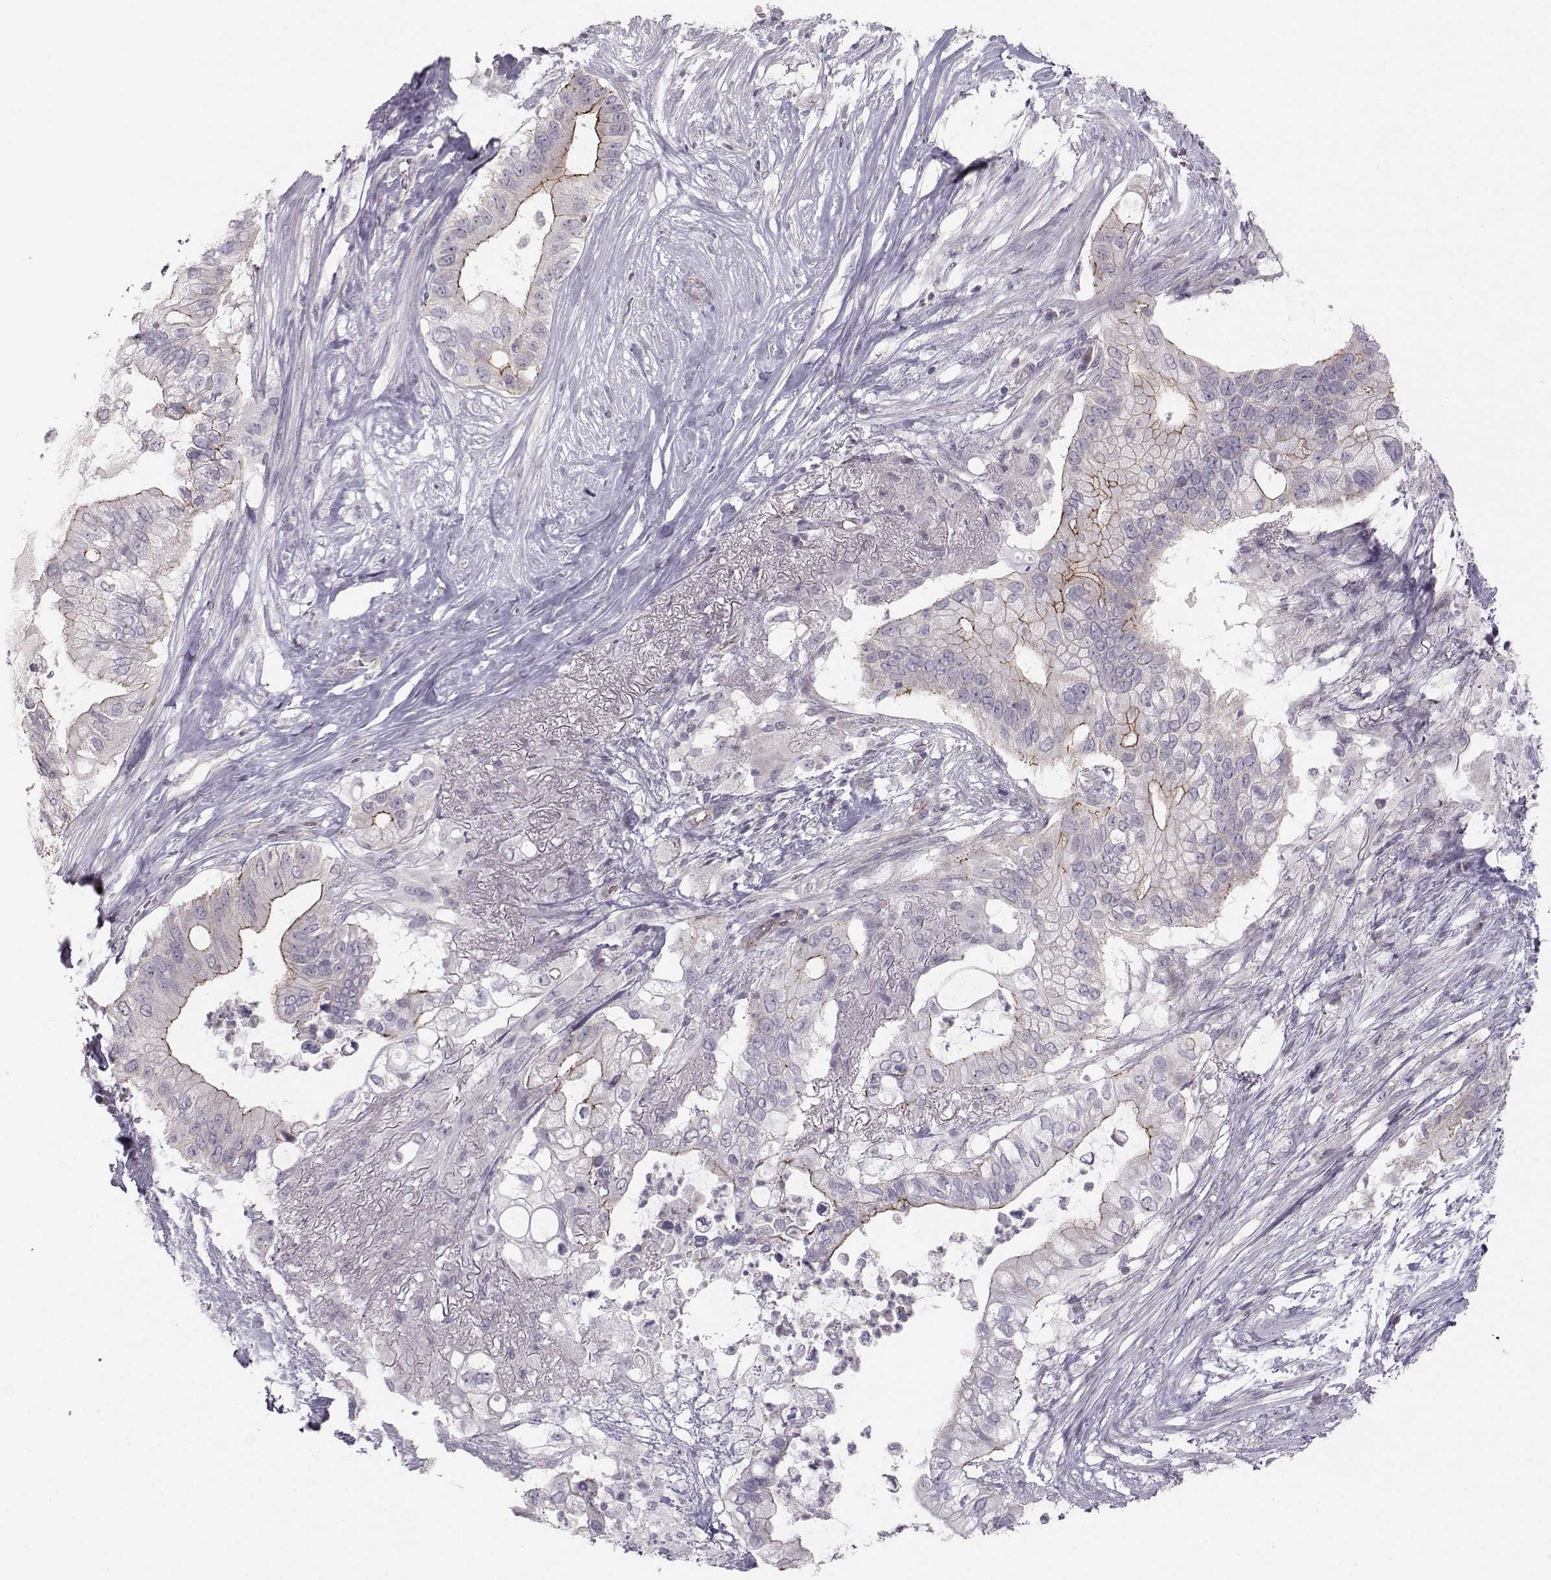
{"staining": {"intensity": "moderate", "quantity": "<25%", "location": "cytoplasmic/membranous"}, "tissue": "pancreatic cancer", "cell_type": "Tumor cells", "image_type": "cancer", "snomed": [{"axis": "morphology", "description": "Adenocarcinoma, NOS"}, {"axis": "topography", "description": "Pancreas"}], "caption": "Protein expression by immunohistochemistry demonstrates moderate cytoplasmic/membranous expression in about <25% of tumor cells in pancreatic adenocarcinoma.", "gene": "MAST1", "patient": {"sex": "female", "age": 72}}